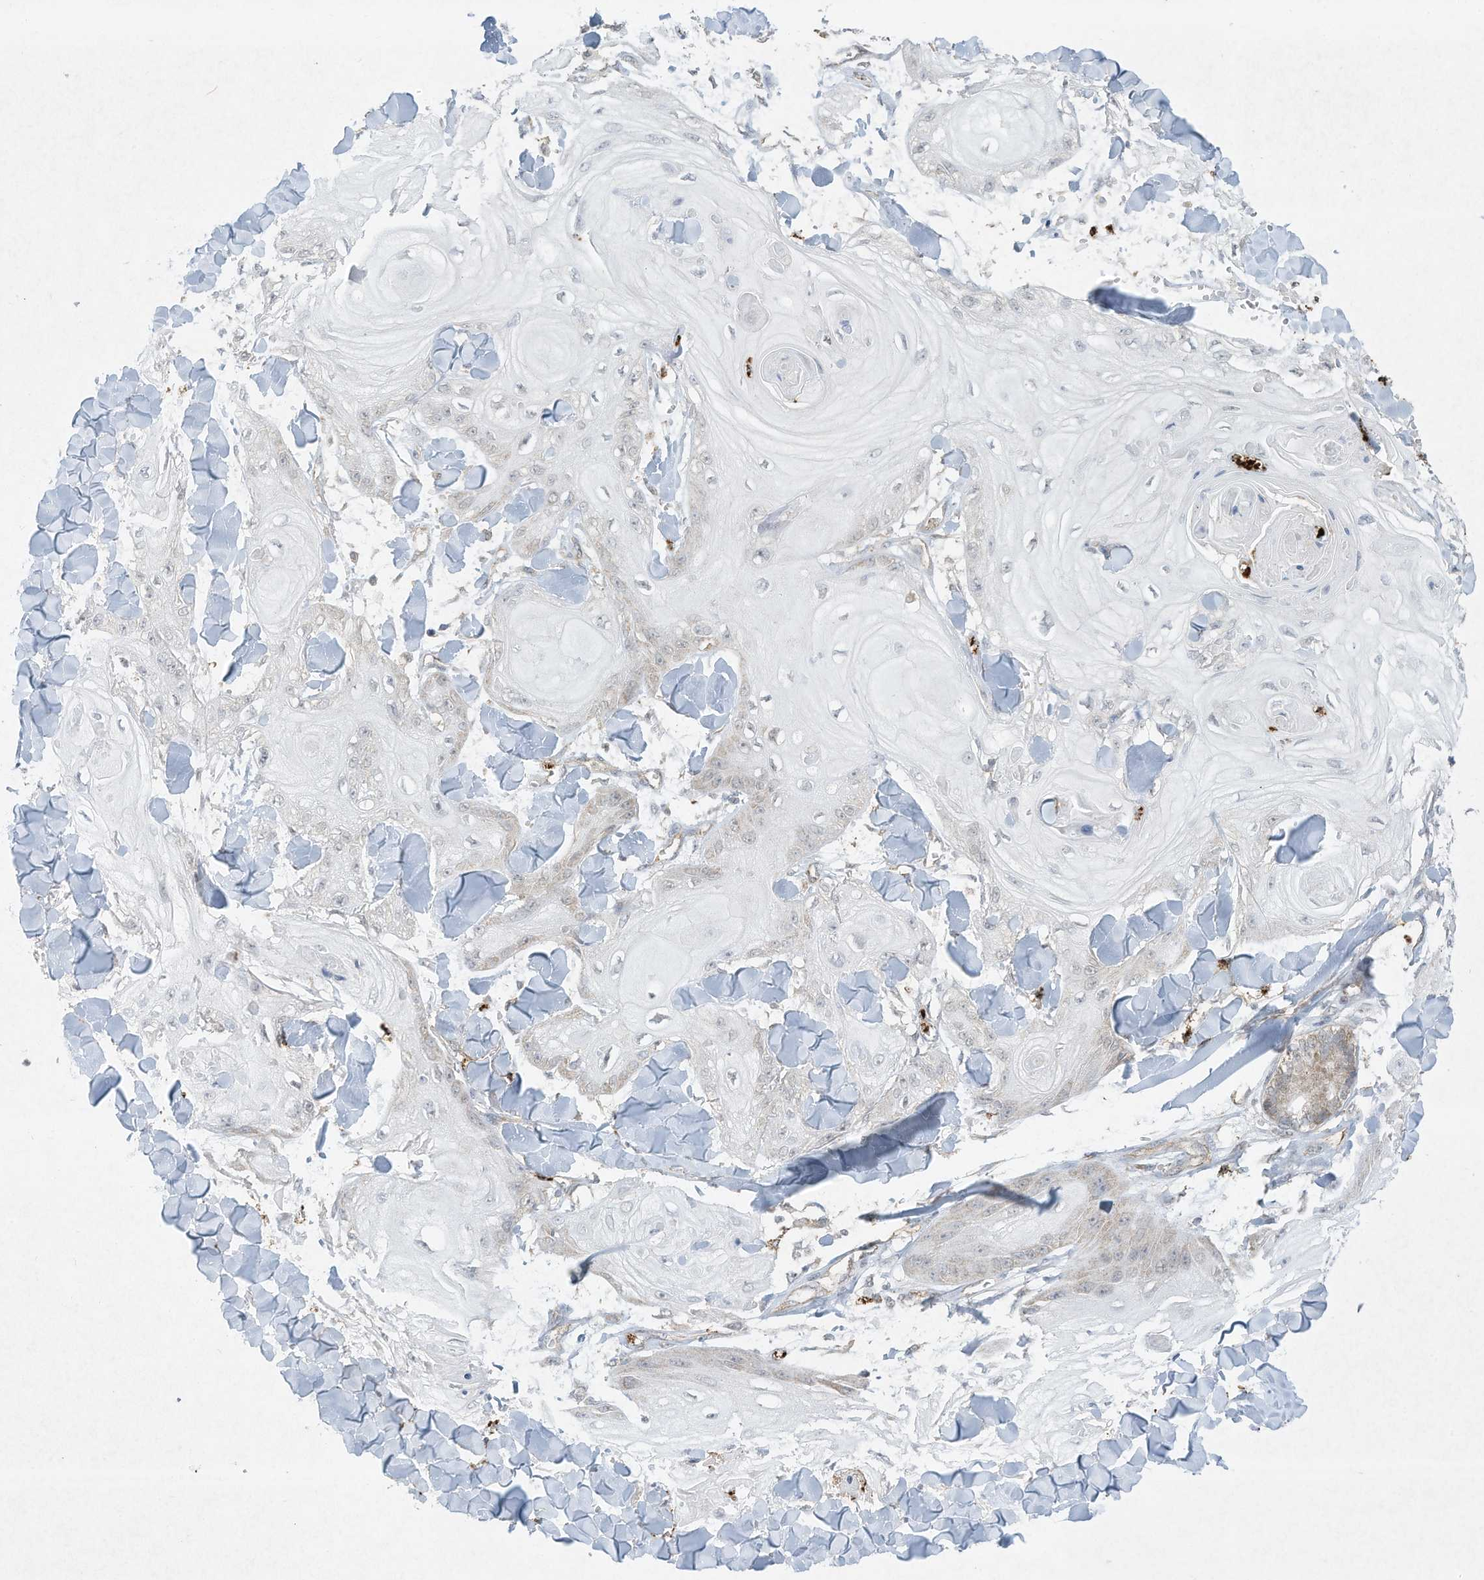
{"staining": {"intensity": "negative", "quantity": "none", "location": "none"}, "tissue": "skin cancer", "cell_type": "Tumor cells", "image_type": "cancer", "snomed": [{"axis": "morphology", "description": "Squamous cell carcinoma, NOS"}, {"axis": "topography", "description": "Skin"}], "caption": "The image exhibits no significant staining in tumor cells of squamous cell carcinoma (skin). (Immunohistochemistry (ihc), brightfield microscopy, high magnification).", "gene": "CHRNA4", "patient": {"sex": "male", "age": 74}}